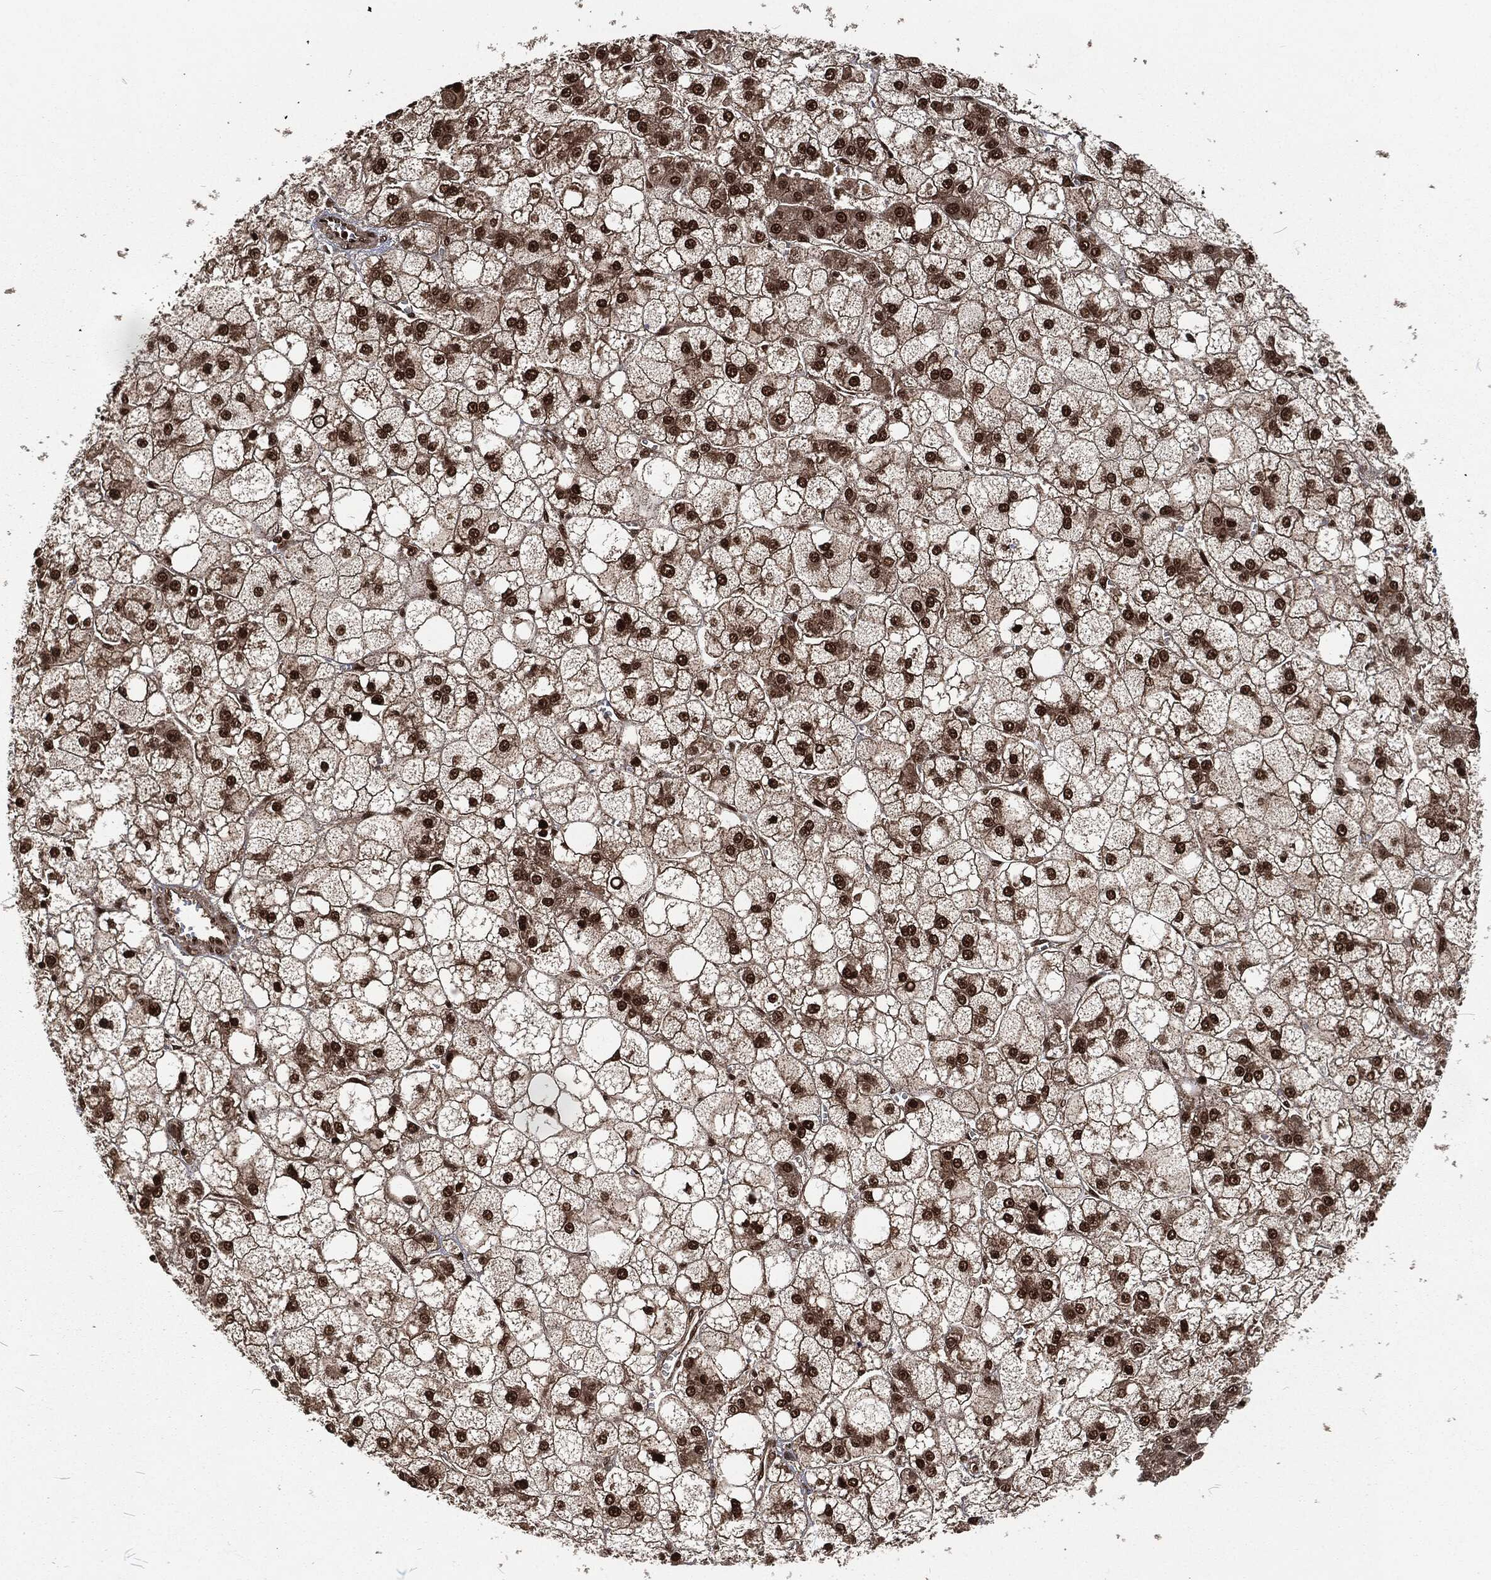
{"staining": {"intensity": "strong", "quantity": ">75%", "location": "nuclear"}, "tissue": "liver cancer", "cell_type": "Tumor cells", "image_type": "cancer", "snomed": [{"axis": "morphology", "description": "Carcinoma, Hepatocellular, NOS"}, {"axis": "topography", "description": "Liver"}], "caption": "Immunohistochemical staining of hepatocellular carcinoma (liver) exhibits strong nuclear protein positivity in approximately >75% of tumor cells. Ihc stains the protein in brown and the nuclei are stained blue.", "gene": "NGRN", "patient": {"sex": "male", "age": 73}}